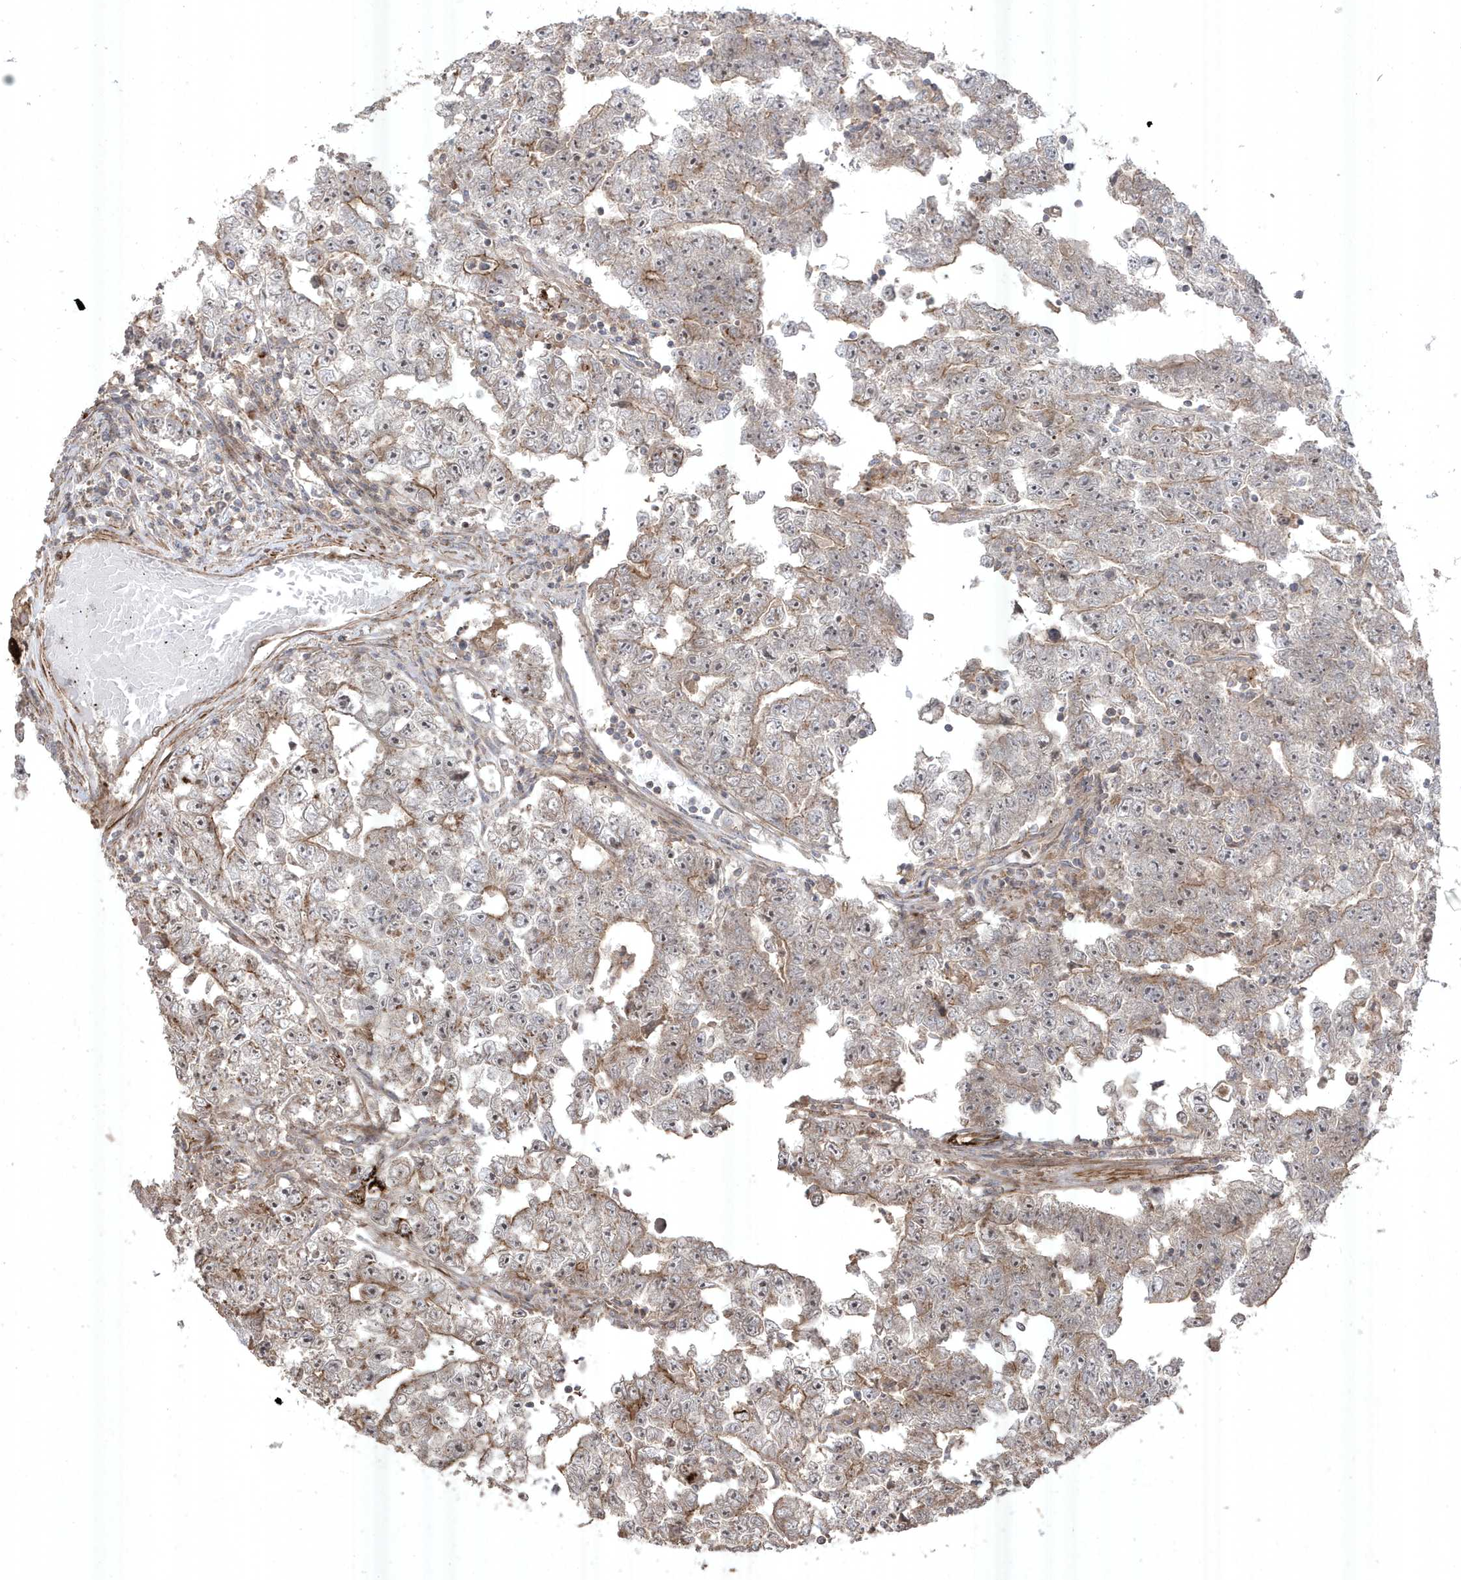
{"staining": {"intensity": "moderate", "quantity": "<25%", "location": "cytoplasmic/membranous"}, "tissue": "testis cancer", "cell_type": "Tumor cells", "image_type": "cancer", "snomed": [{"axis": "morphology", "description": "Carcinoma, Embryonal, NOS"}, {"axis": "topography", "description": "Testis"}], "caption": "An immunohistochemistry micrograph of neoplastic tissue is shown. Protein staining in brown labels moderate cytoplasmic/membranous positivity in embryonal carcinoma (testis) within tumor cells.", "gene": "CETN3", "patient": {"sex": "male", "age": 25}}